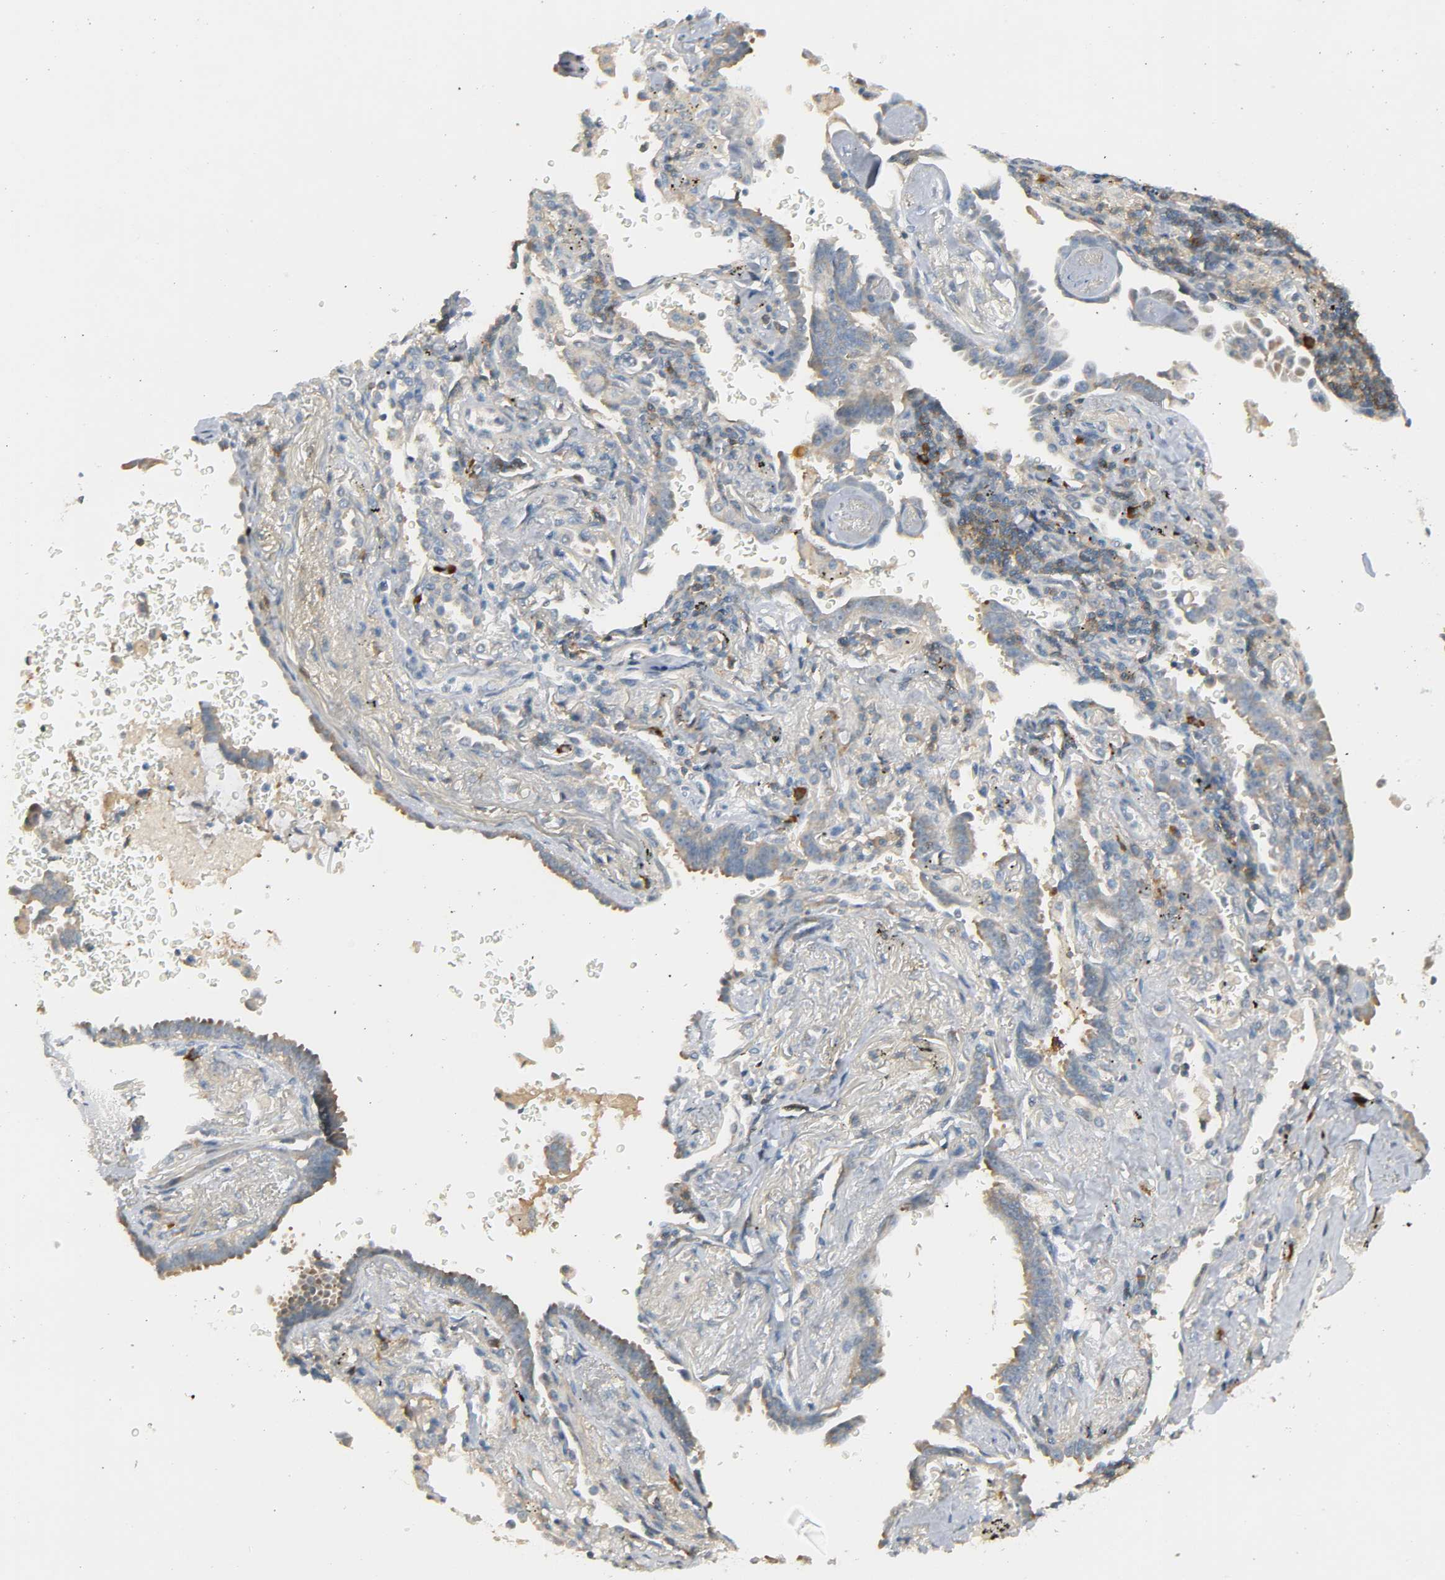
{"staining": {"intensity": "weak", "quantity": ">75%", "location": "cytoplasmic/membranous"}, "tissue": "lung cancer", "cell_type": "Tumor cells", "image_type": "cancer", "snomed": [{"axis": "morphology", "description": "Adenocarcinoma, NOS"}, {"axis": "topography", "description": "Lung"}], "caption": "IHC of human lung cancer demonstrates low levels of weak cytoplasmic/membranous expression in approximately >75% of tumor cells.", "gene": "CD4", "patient": {"sex": "female", "age": 64}}